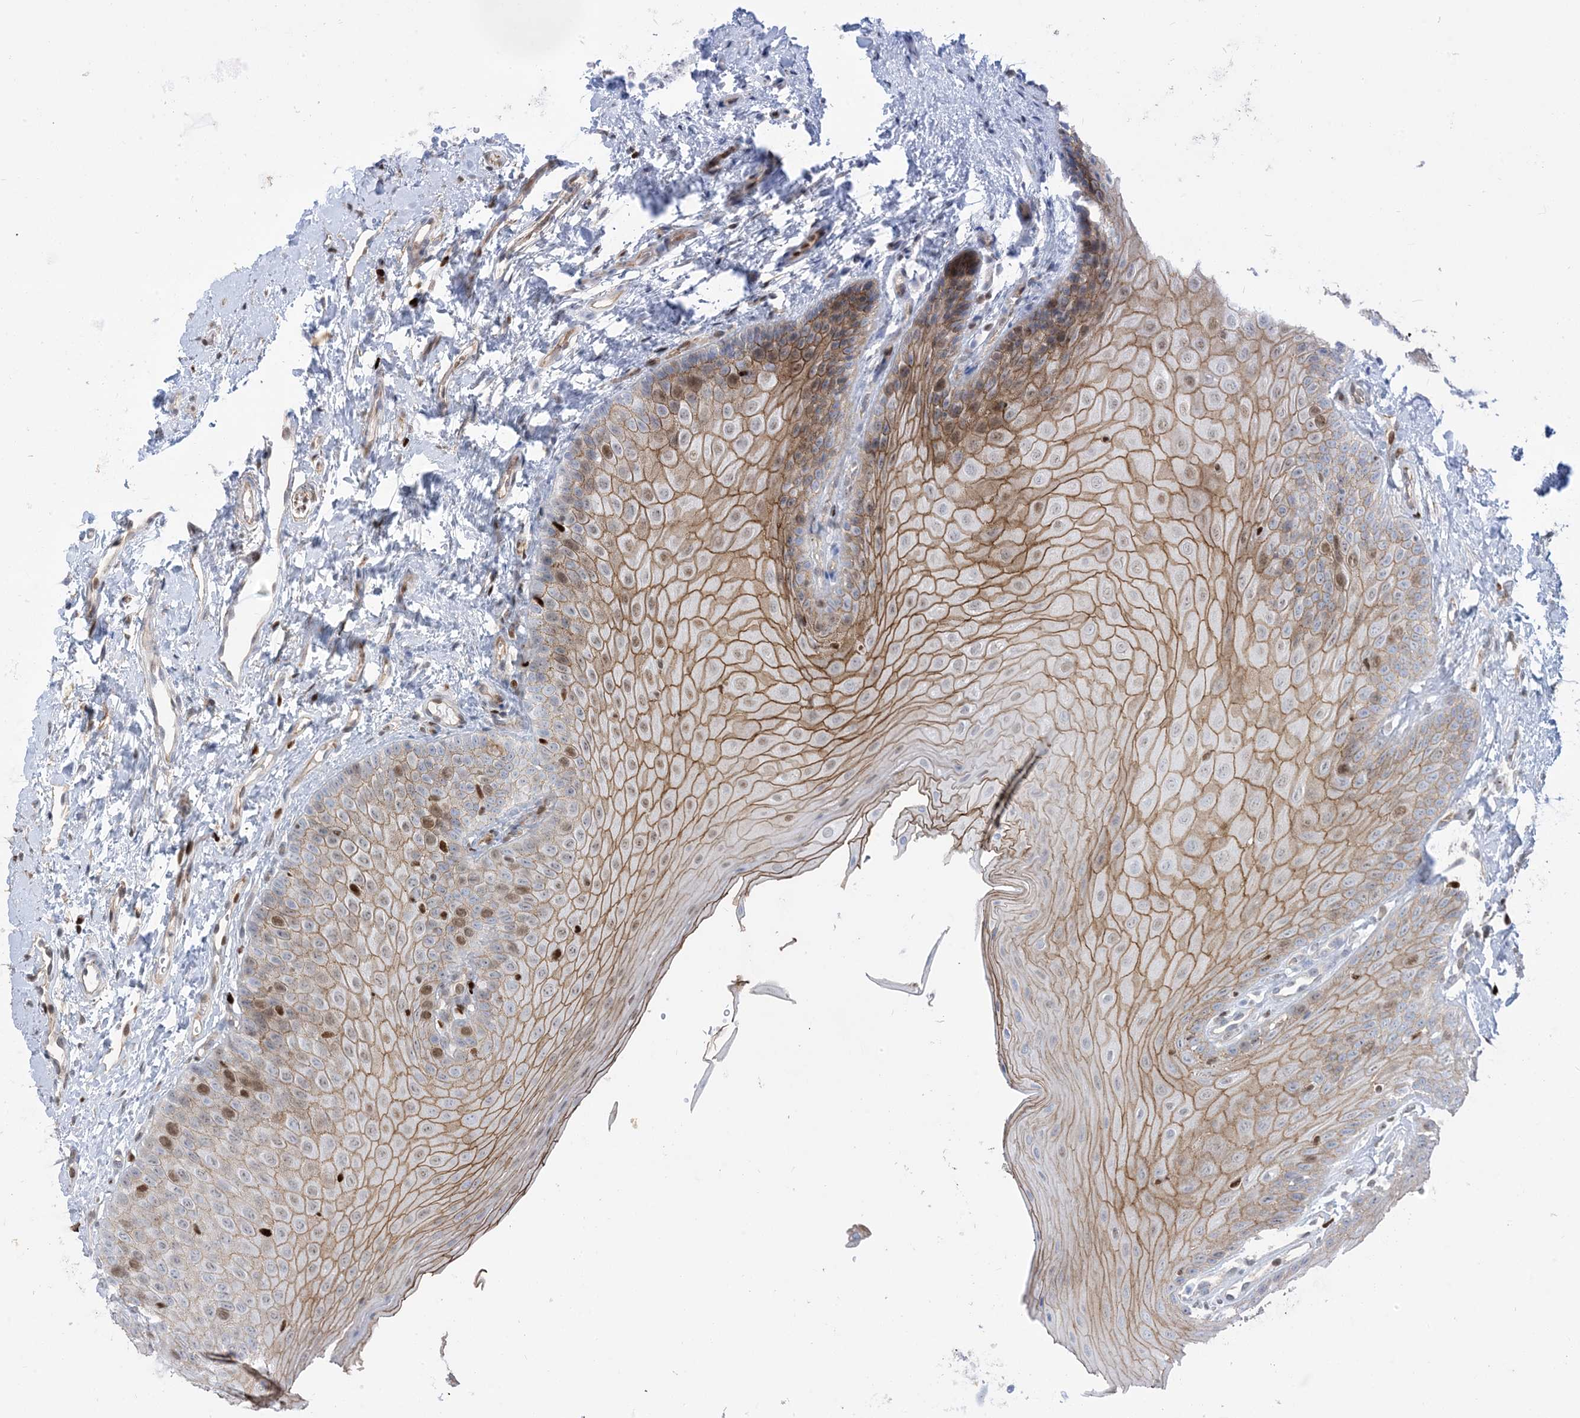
{"staining": {"intensity": "strong", "quantity": ">75%", "location": "cytoplasmic/membranous,nuclear"}, "tissue": "oral mucosa", "cell_type": "Squamous epithelial cells", "image_type": "normal", "snomed": [{"axis": "morphology", "description": "Normal tissue, NOS"}, {"axis": "topography", "description": "Oral tissue"}], "caption": "A micrograph showing strong cytoplasmic/membranous,nuclear positivity in approximately >75% of squamous epithelial cells in benign oral mucosa, as visualized by brown immunohistochemical staining.", "gene": "MARS2", "patient": {"sex": "female", "age": 68}}